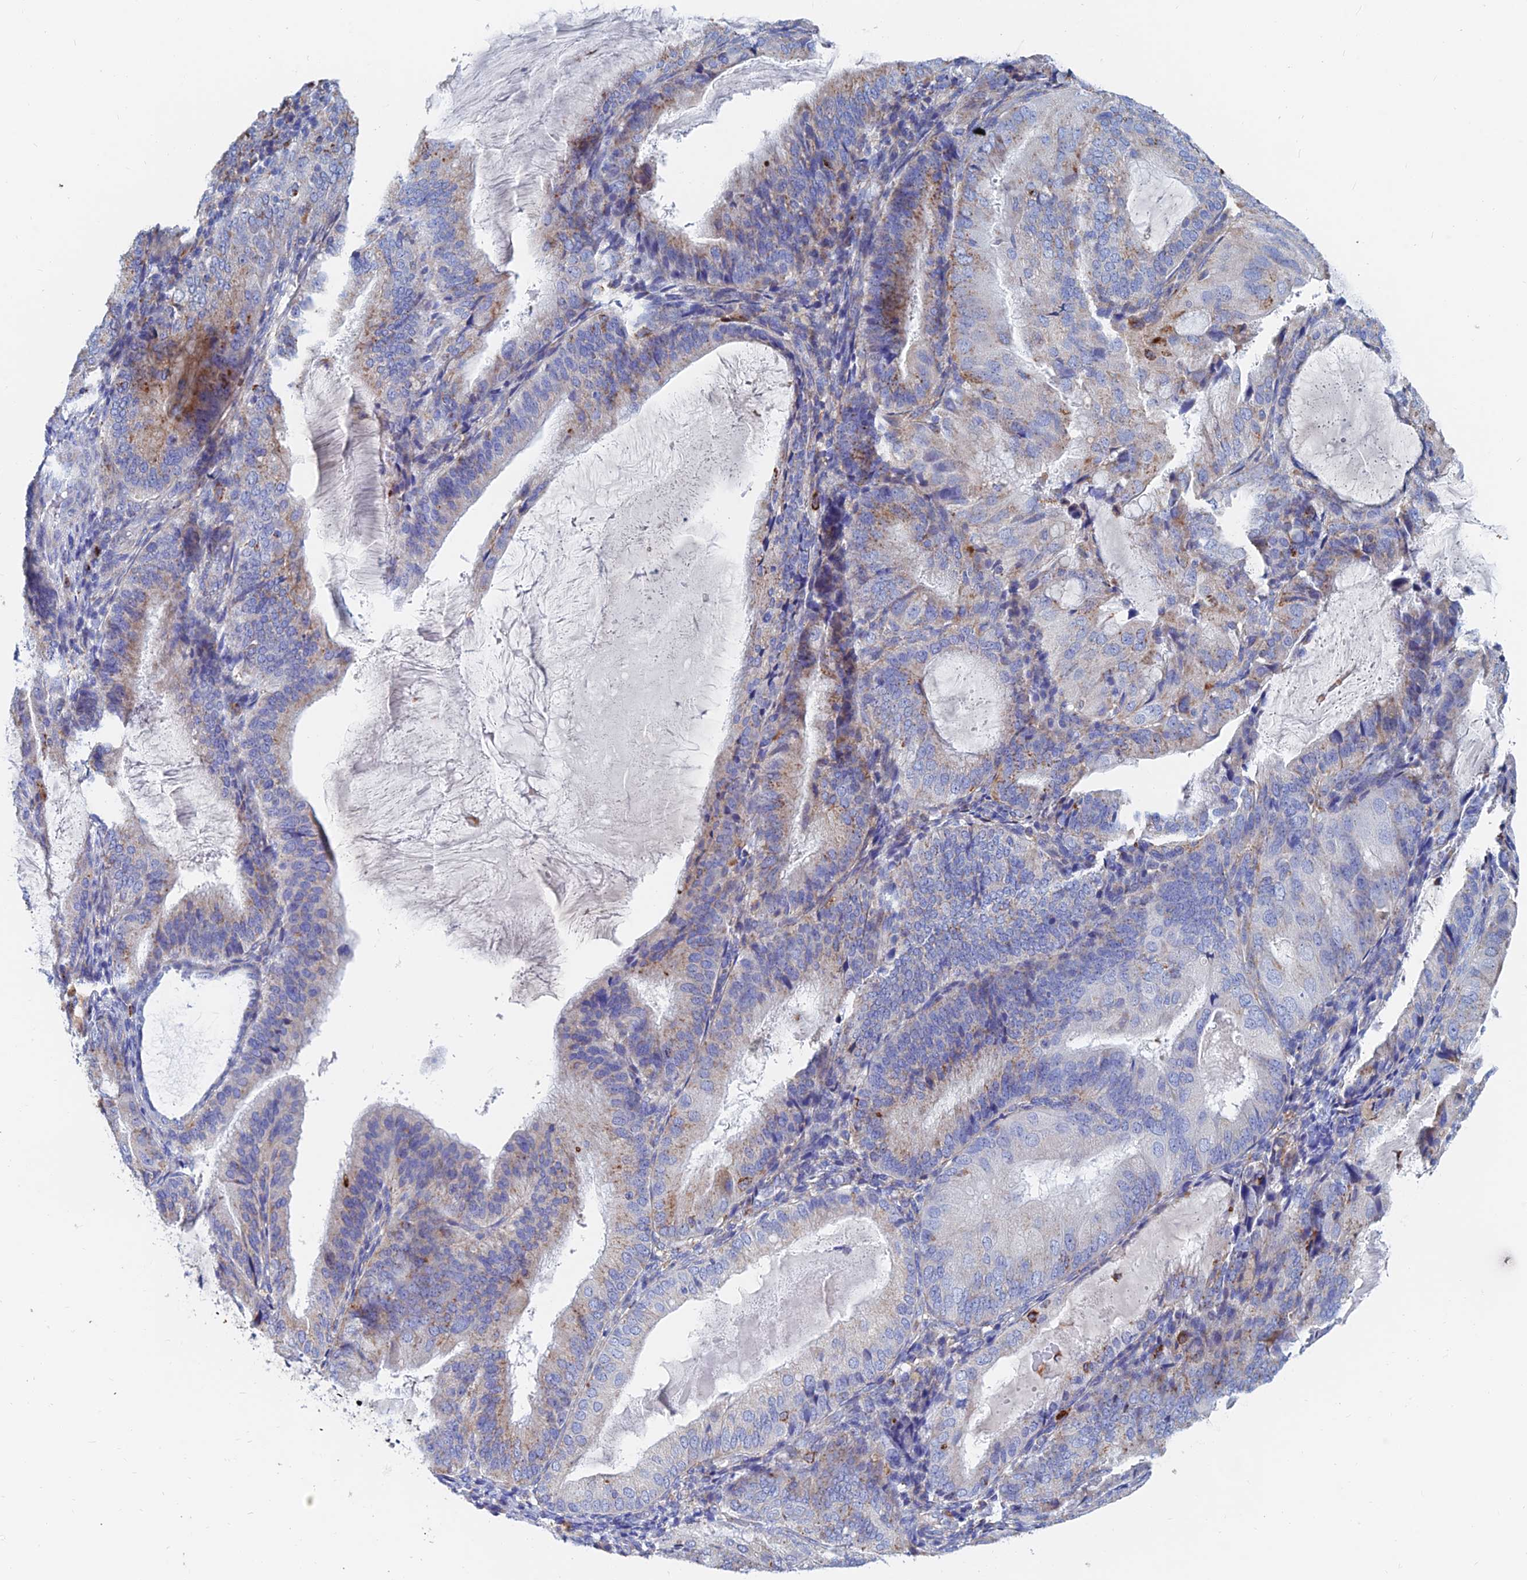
{"staining": {"intensity": "moderate", "quantity": "25%-75%", "location": "cytoplasmic/membranous"}, "tissue": "endometrial cancer", "cell_type": "Tumor cells", "image_type": "cancer", "snomed": [{"axis": "morphology", "description": "Adenocarcinoma, NOS"}, {"axis": "topography", "description": "Endometrium"}], "caption": "Tumor cells show medium levels of moderate cytoplasmic/membranous positivity in about 25%-75% of cells in endometrial cancer (adenocarcinoma).", "gene": "SPNS1", "patient": {"sex": "female", "age": 81}}